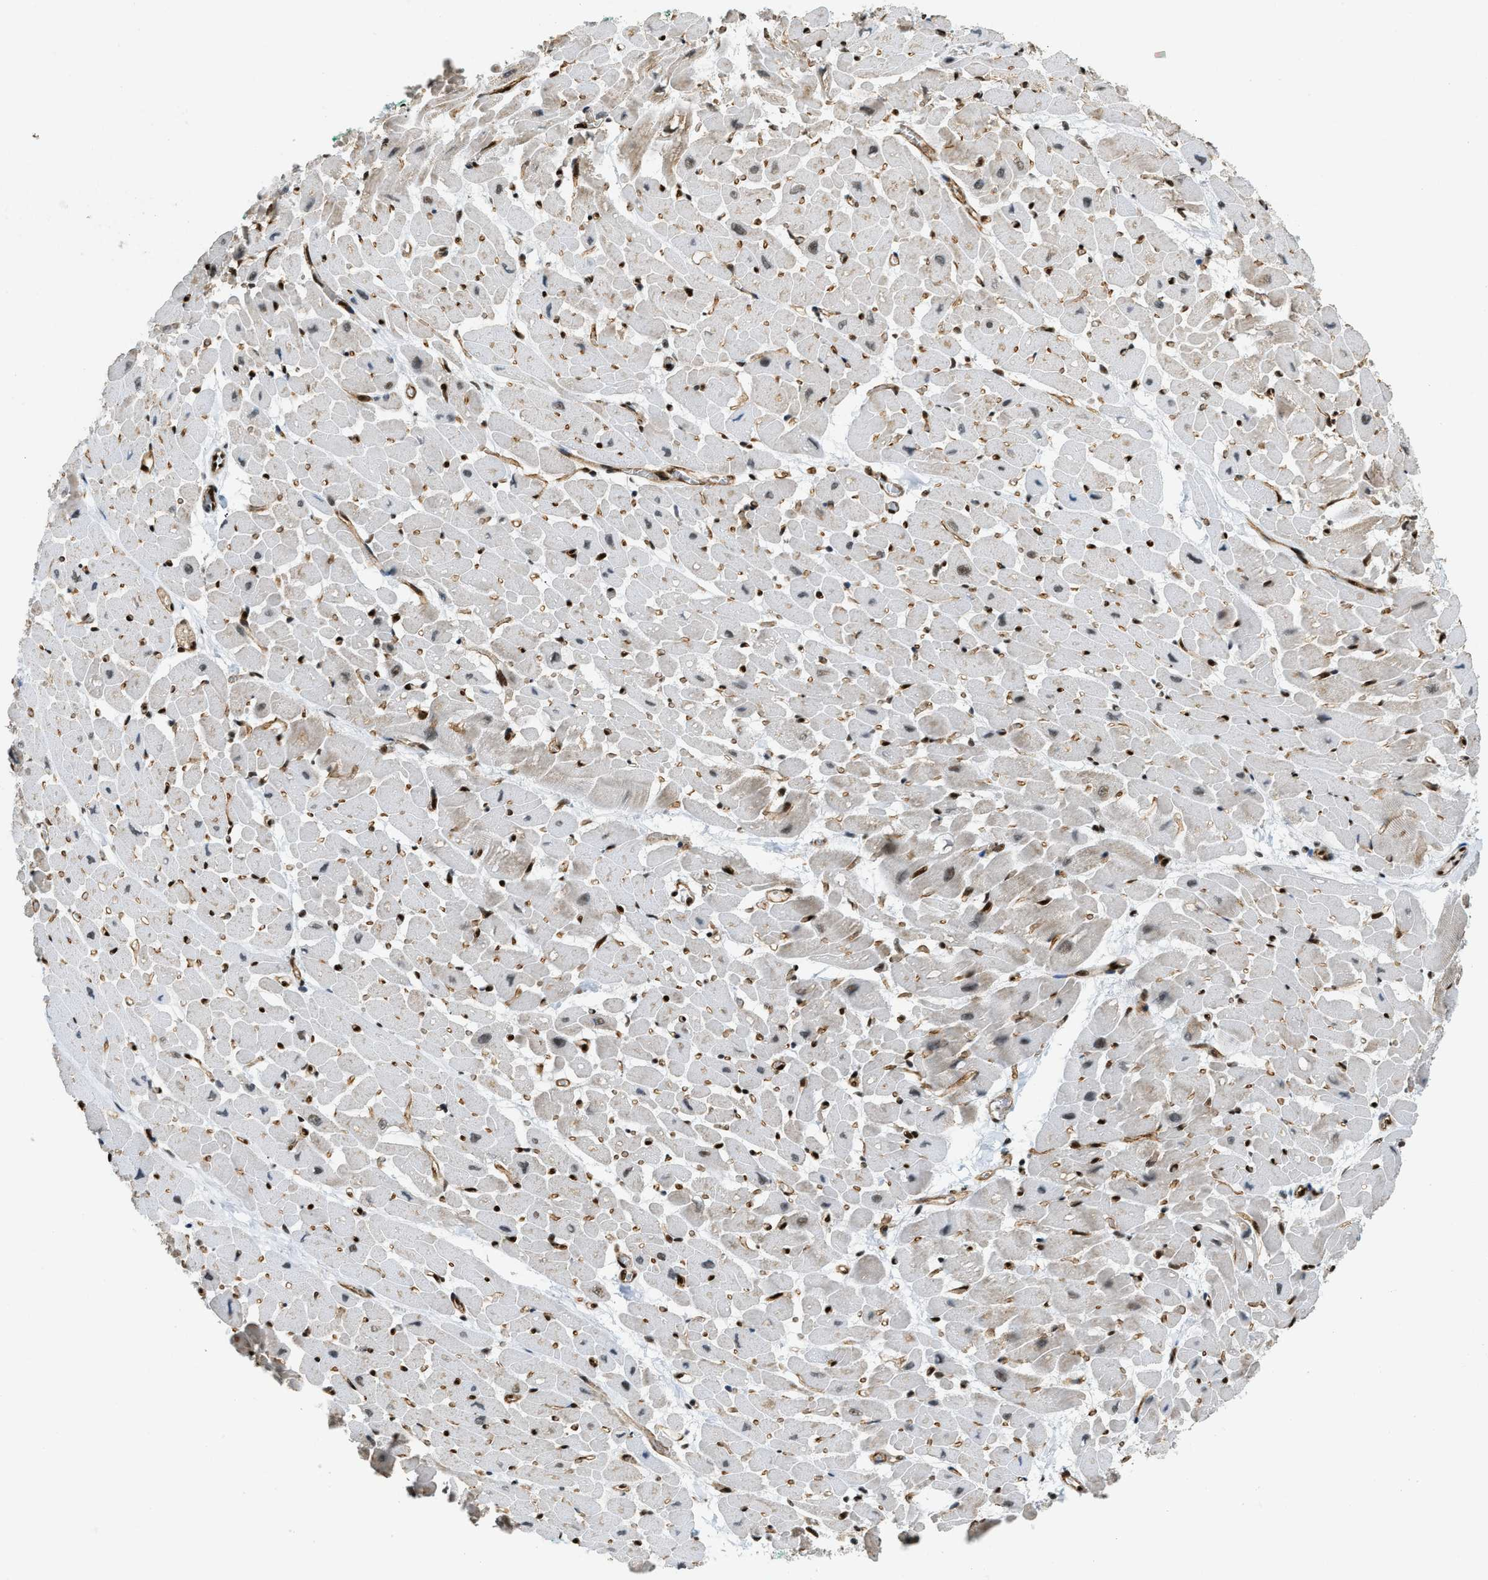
{"staining": {"intensity": "moderate", "quantity": "25%-75%", "location": "cytoplasmic/membranous"}, "tissue": "heart muscle", "cell_type": "Cardiomyocytes", "image_type": "normal", "snomed": [{"axis": "morphology", "description": "Normal tissue, NOS"}, {"axis": "topography", "description": "Heart"}], "caption": "This micrograph reveals immunohistochemistry staining of unremarkable heart muscle, with medium moderate cytoplasmic/membranous positivity in about 25%-75% of cardiomyocytes.", "gene": "GABPB1", "patient": {"sex": "male", "age": 45}}